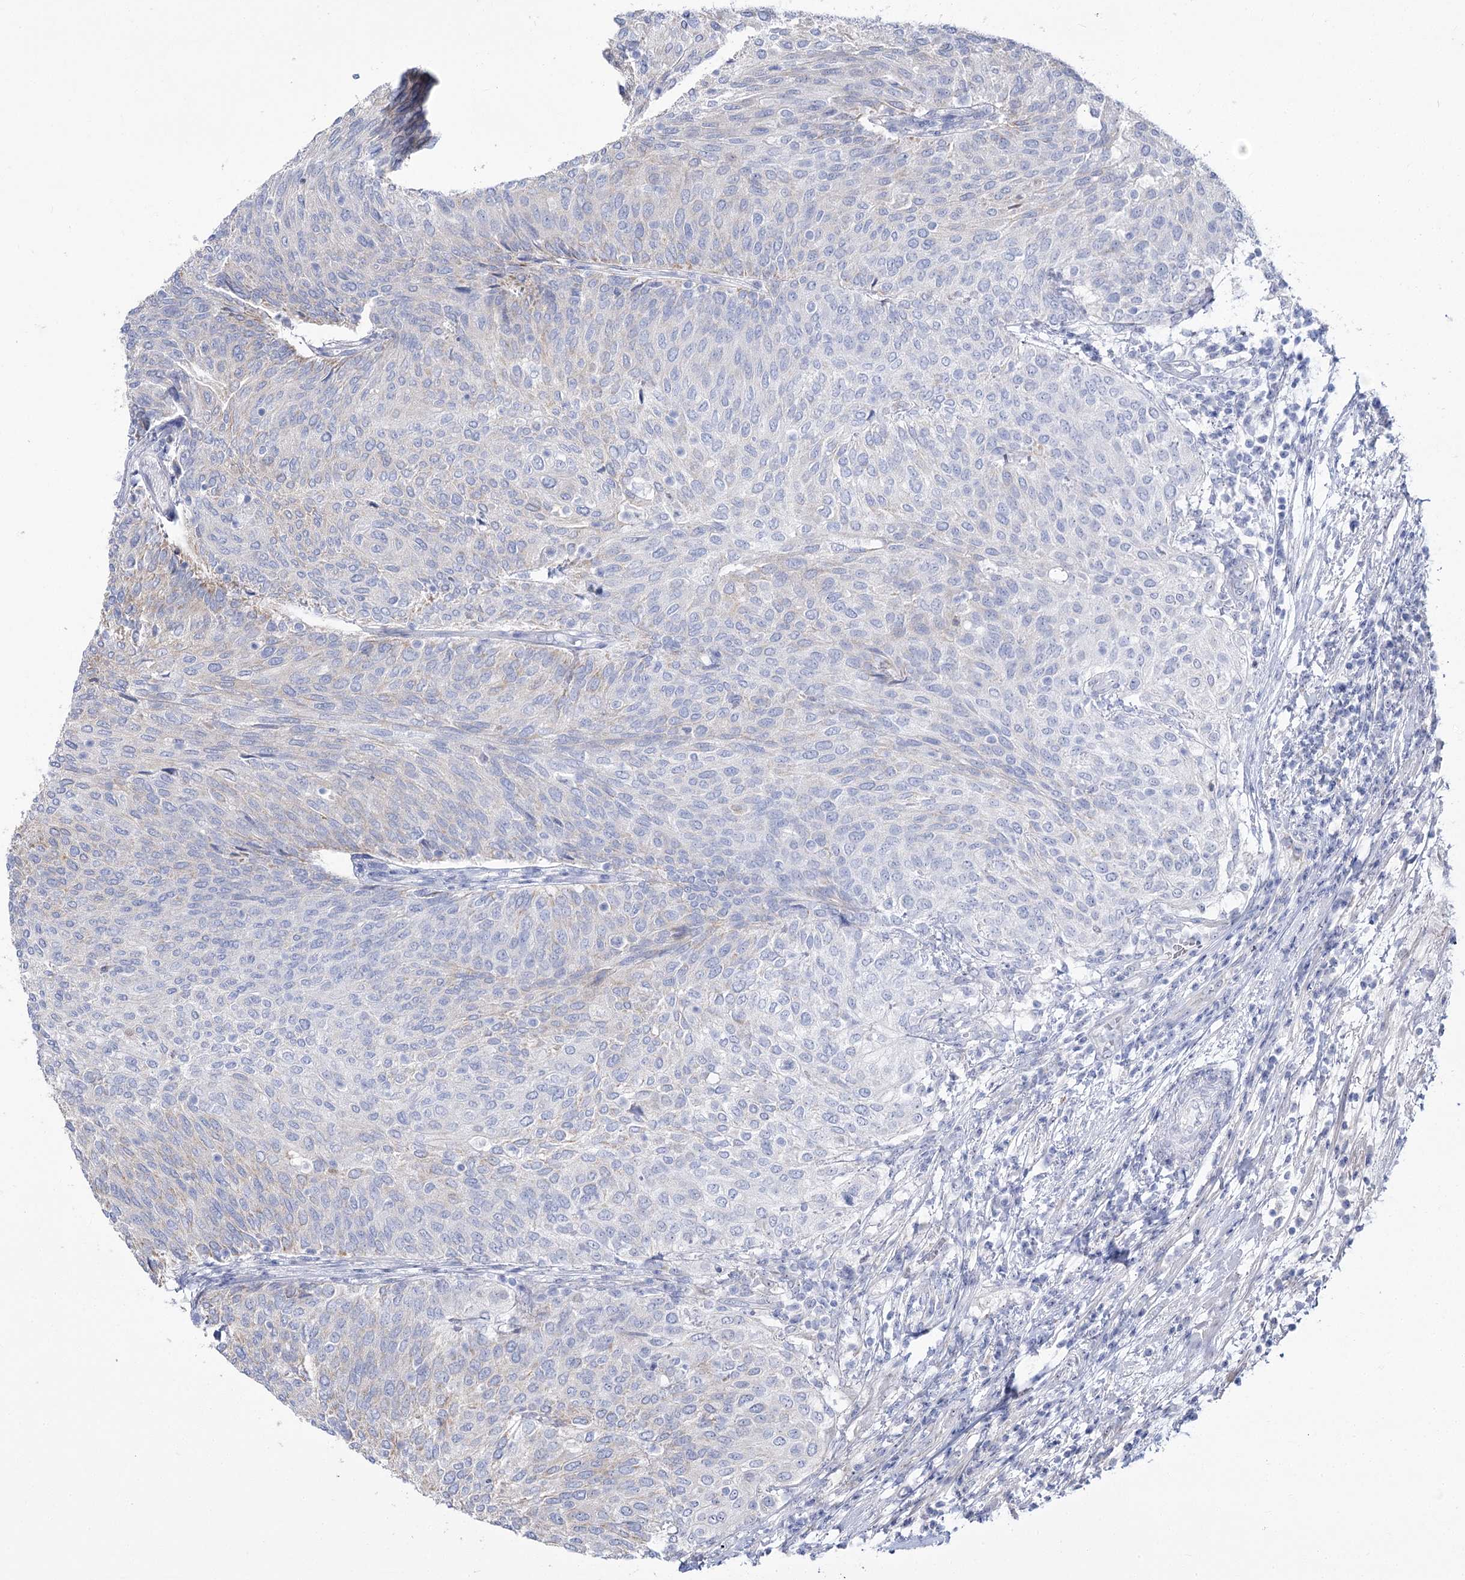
{"staining": {"intensity": "weak", "quantity": "<25%", "location": "cytoplasmic/membranous"}, "tissue": "urothelial cancer", "cell_type": "Tumor cells", "image_type": "cancer", "snomed": [{"axis": "morphology", "description": "Urothelial carcinoma, Low grade"}, {"axis": "topography", "description": "Urinary bladder"}], "caption": "This image is of low-grade urothelial carcinoma stained with IHC to label a protein in brown with the nuclei are counter-stained blue. There is no positivity in tumor cells.", "gene": "SUOX", "patient": {"sex": "female", "age": 79}}